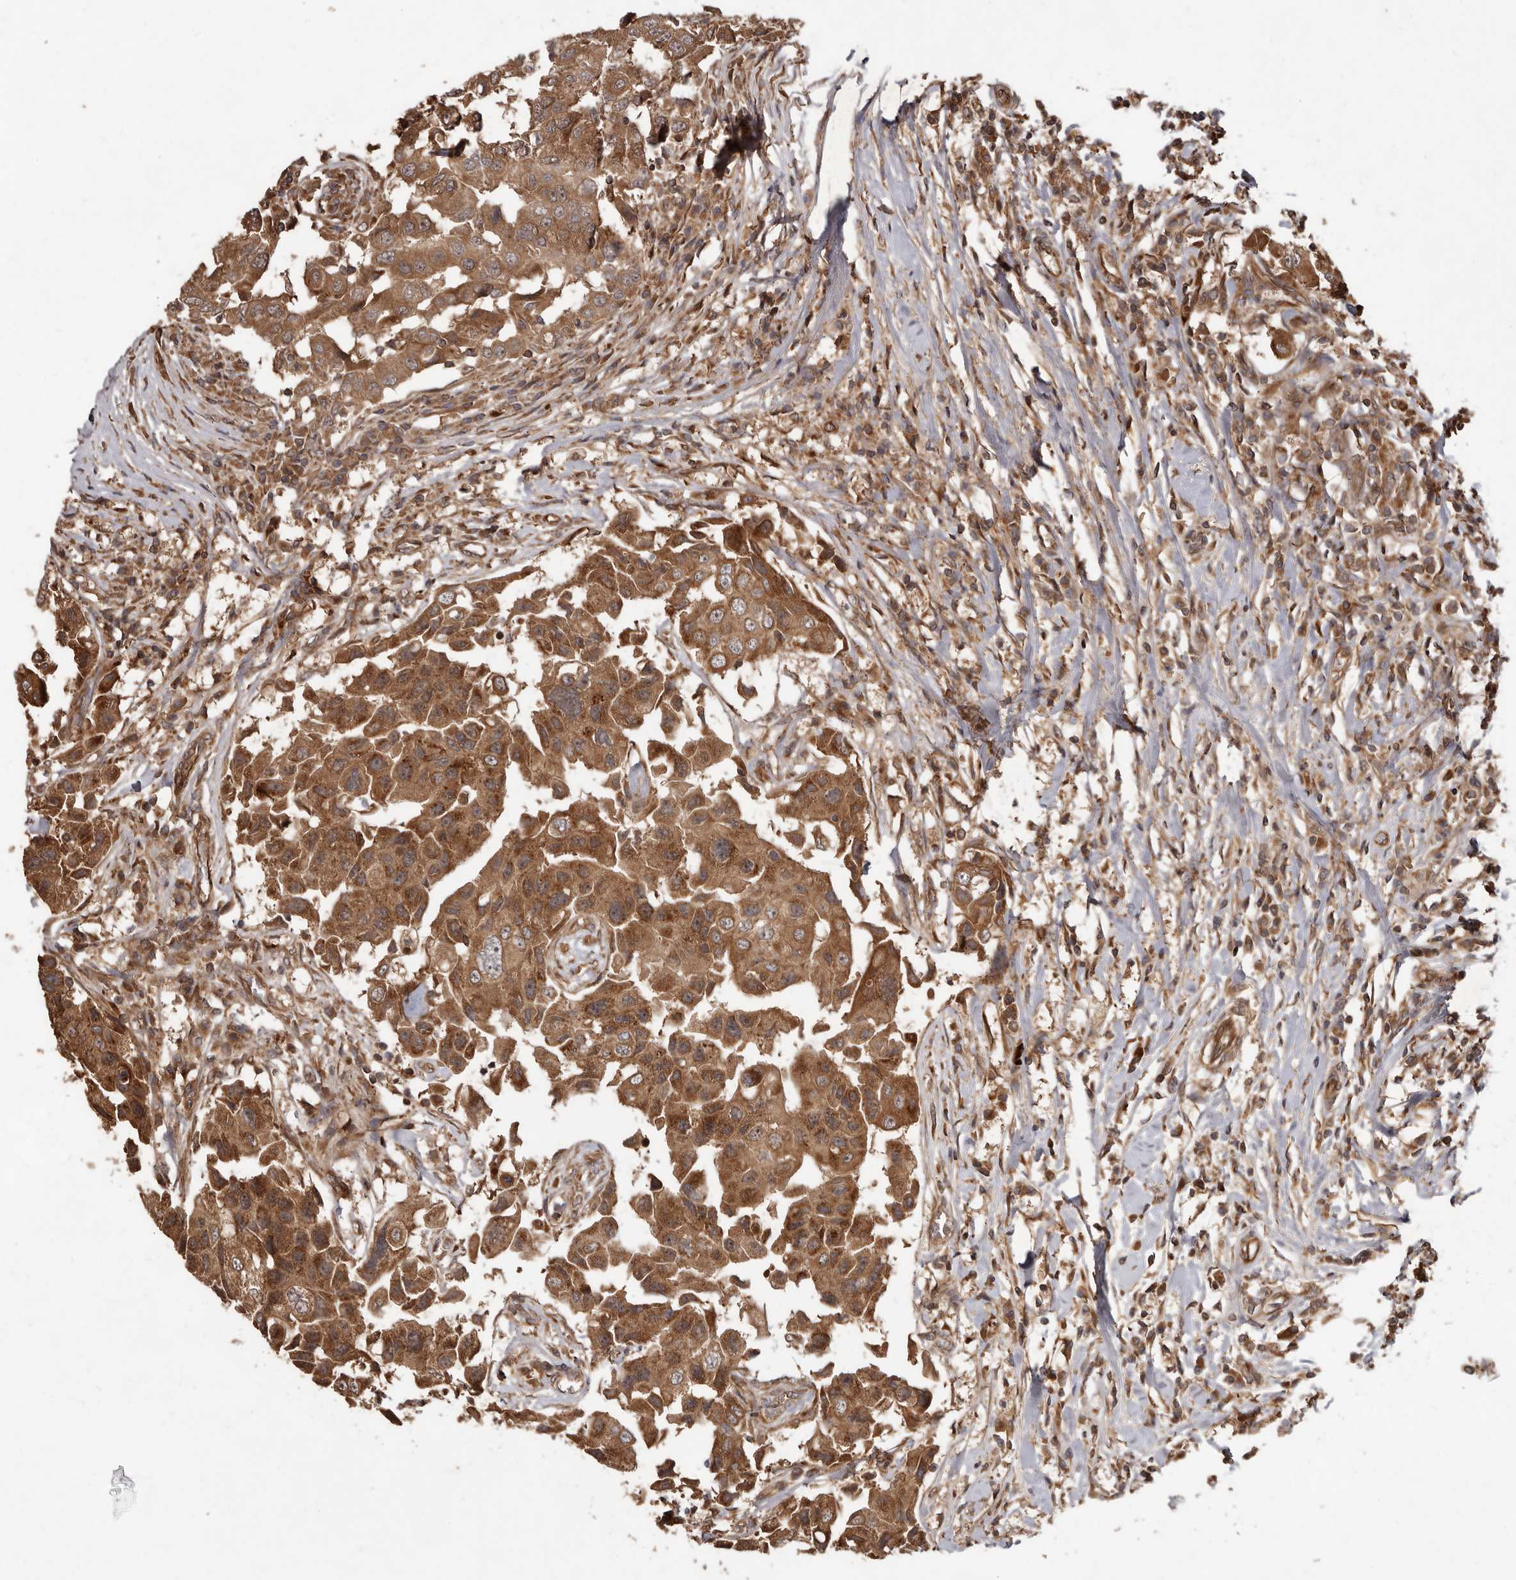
{"staining": {"intensity": "moderate", "quantity": ">75%", "location": "cytoplasmic/membranous"}, "tissue": "breast cancer", "cell_type": "Tumor cells", "image_type": "cancer", "snomed": [{"axis": "morphology", "description": "Duct carcinoma"}, {"axis": "topography", "description": "Breast"}], "caption": "DAB (3,3'-diaminobenzidine) immunohistochemical staining of breast infiltrating ductal carcinoma exhibits moderate cytoplasmic/membranous protein positivity in about >75% of tumor cells. The staining is performed using DAB (3,3'-diaminobenzidine) brown chromogen to label protein expression. The nuclei are counter-stained blue using hematoxylin.", "gene": "STK36", "patient": {"sex": "female", "age": 27}}